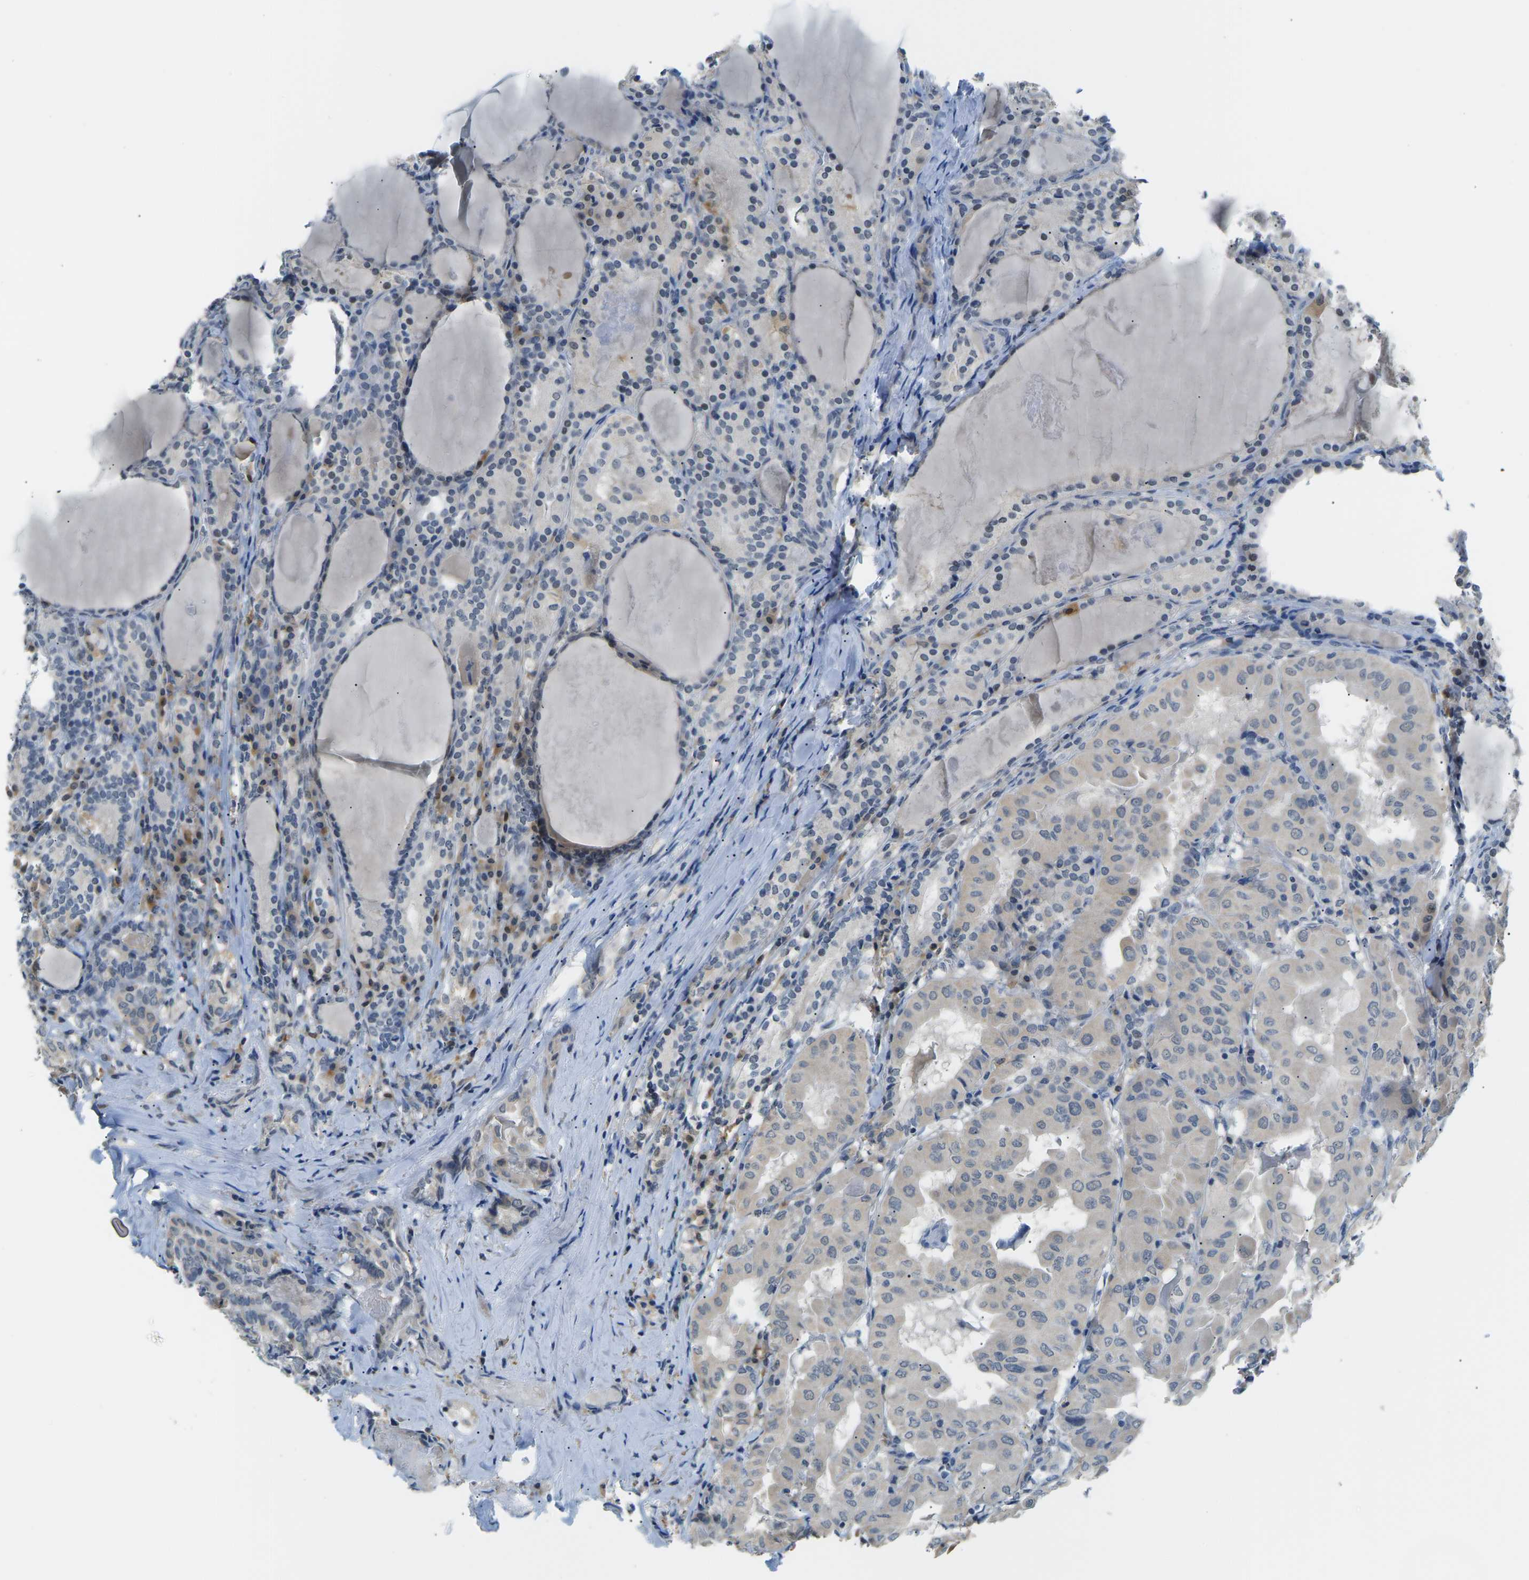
{"staining": {"intensity": "negative", "quantity": "none", "location": "none"}, "tissue": "thyroid cancer", "cell_type": "Tumor cells", "image_type": "cancer", "snomed": [{"axis": "morphology", "description": "Papillary adenocarcinoma, NOS"}, {"axis": "topography", "description": "Thyroid gland"}], "caption": "DAB (3,3'-diaminobenzidine) immunohistochemical staining of human papillary adenocarcinoma (thyroid) shows no significant positivity in tumor cells.", "gene": "PSAT1", "patient": {"sex": "female", "age": 42}}